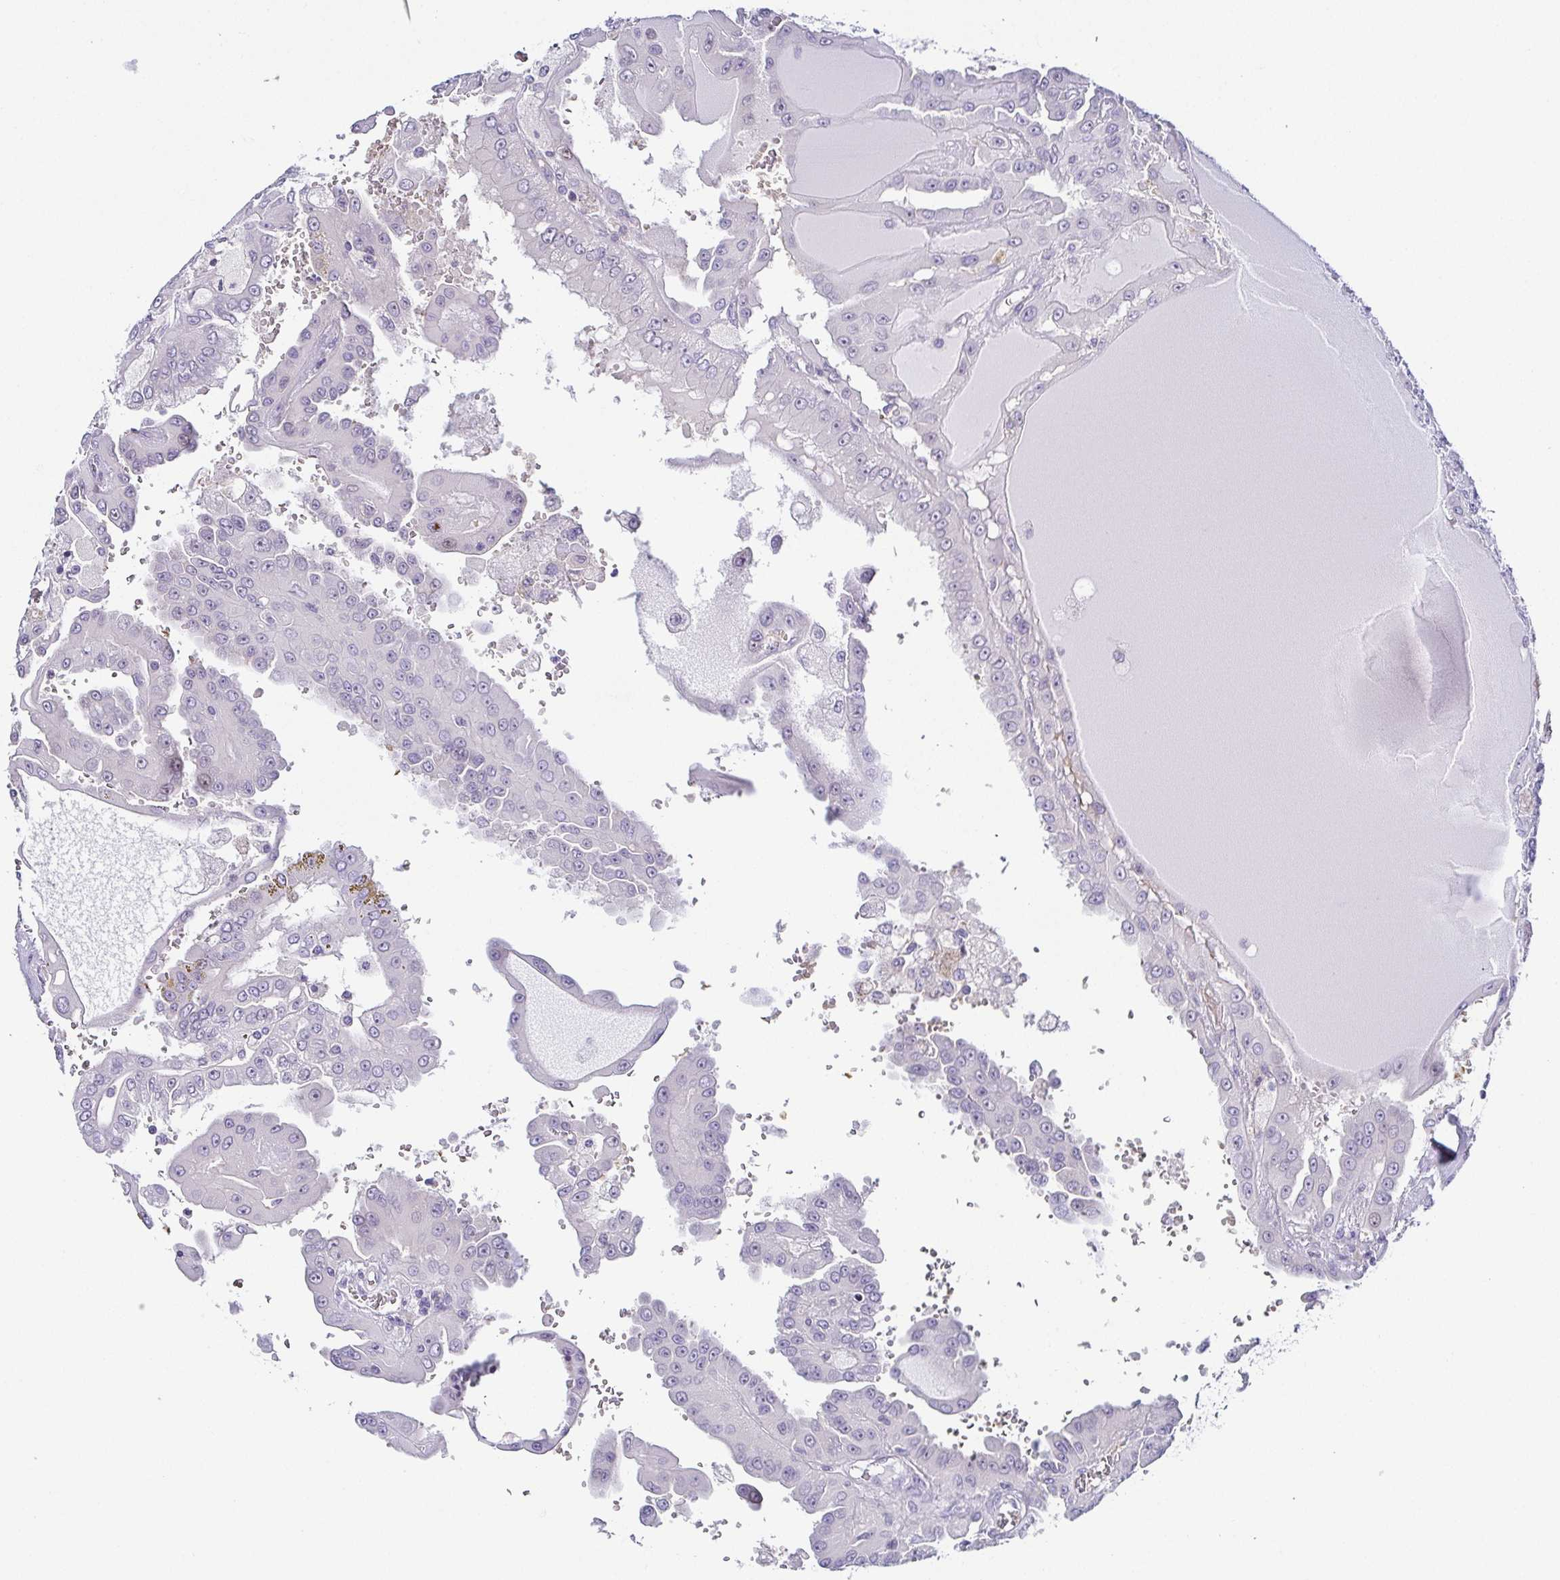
{"staining": {"intensity": "negative", "quantity": "none", "location": "none"}, "tissue": "renal cancer", "cell_type": "Tumor cells", "image_type": "cancer", "snomed": [{"axis": "morphology", "description": "Adenocarcinoma, NOS"}, {"axis": "topography", "description": "Kidney"}], "caption": "A high-resolution image shows IHC staining of renal cancer, which reveals no significant expression in tumor cells.", "gene": "FAM162B", "patient": {"sex": "male", "age": 58}}